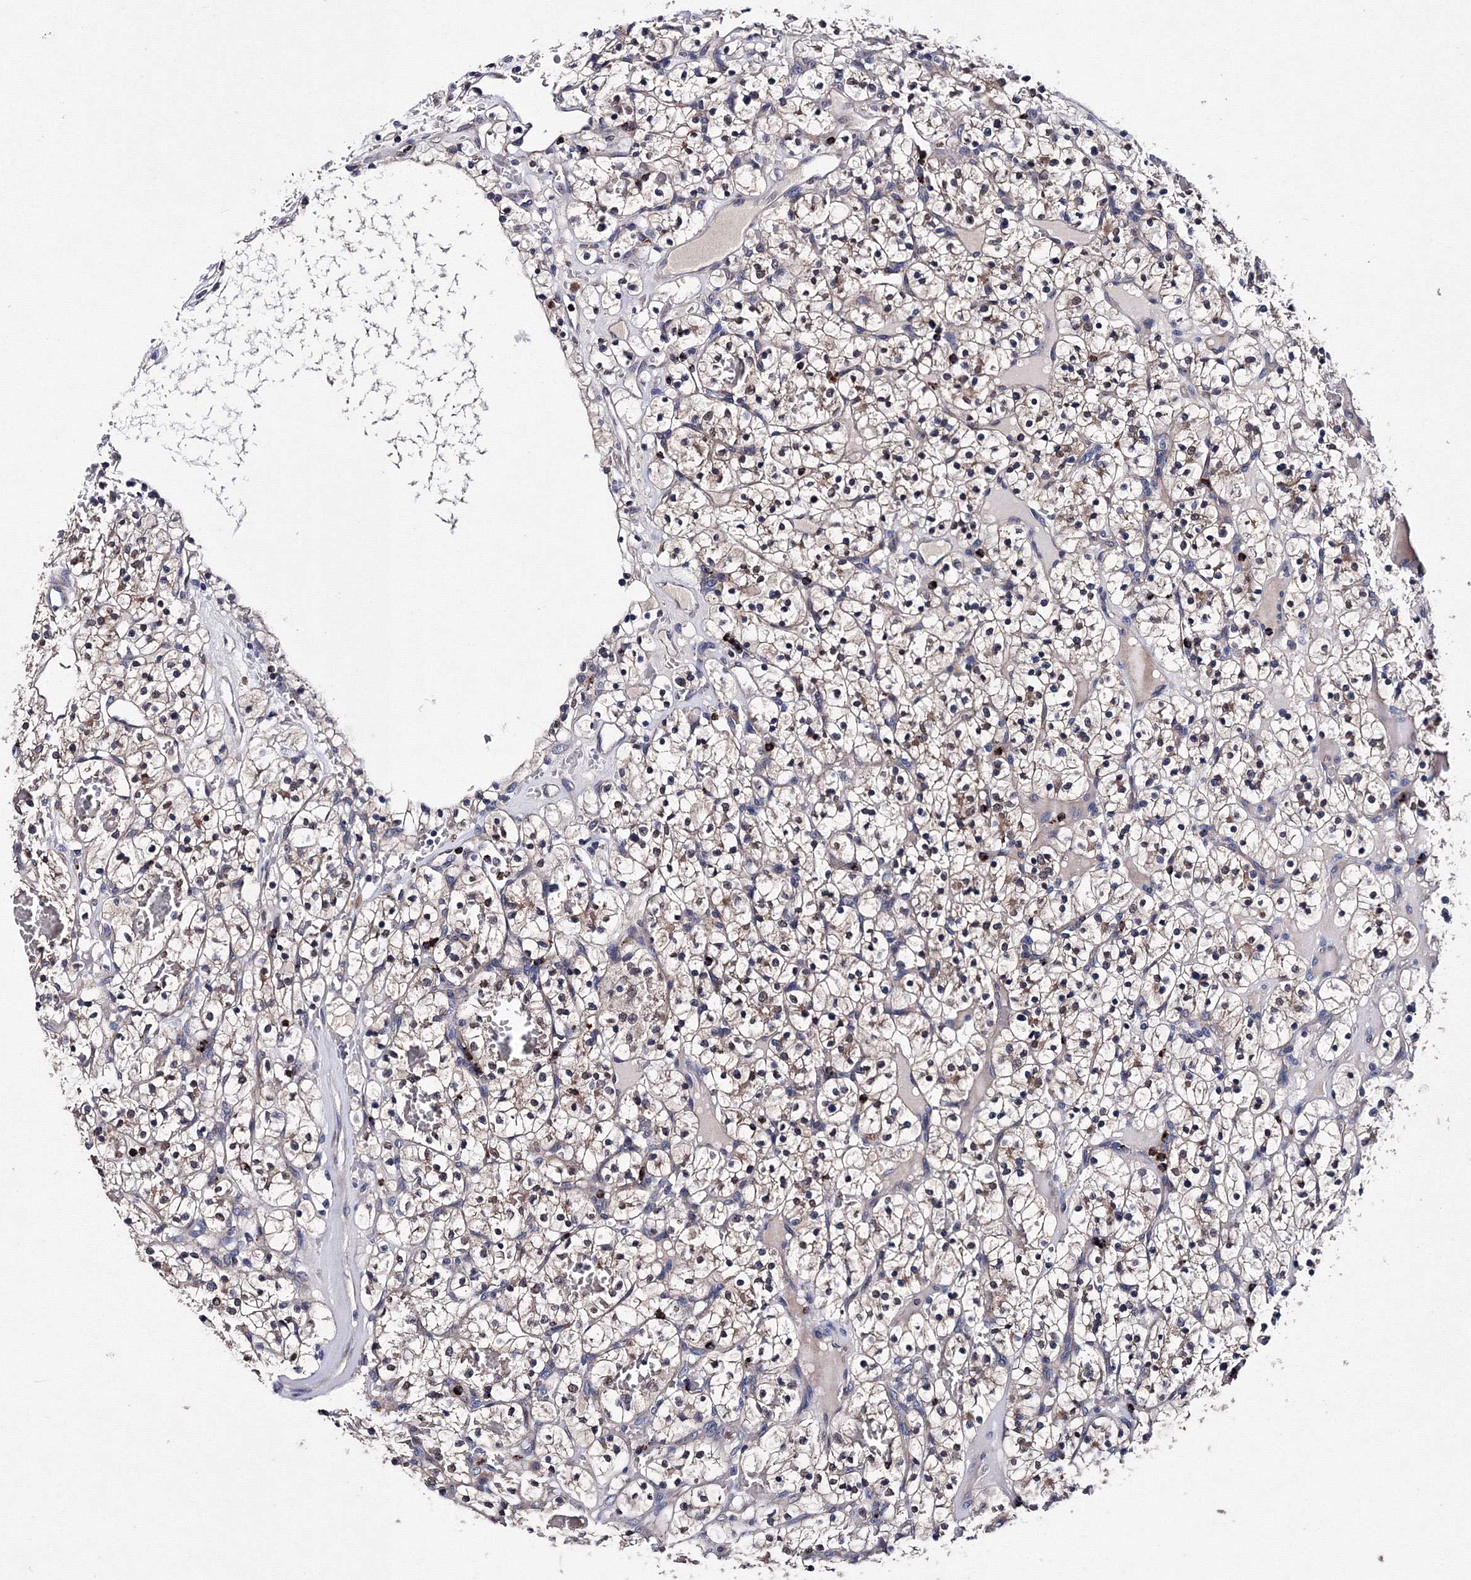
{"staining": {"intensity": "negative", "quantity": "none", "location": "none"}, "tissue": "renal cancer", "cell_type": "Tumor cells", "image_type": "cancer", "snomed": [{"axis": "morphology", "description": "Adenocarcinoma, NOS"}, {"axis": "topography", "description": "Kidney"}], "caption": "Renal cancer (adenocarcinoma) stained for a protein using immunohistochemistry (IHC) reveals no expression tumor cells.", "gene": "PHYKPL", "patient": {"sex": "female", "age": 57}}